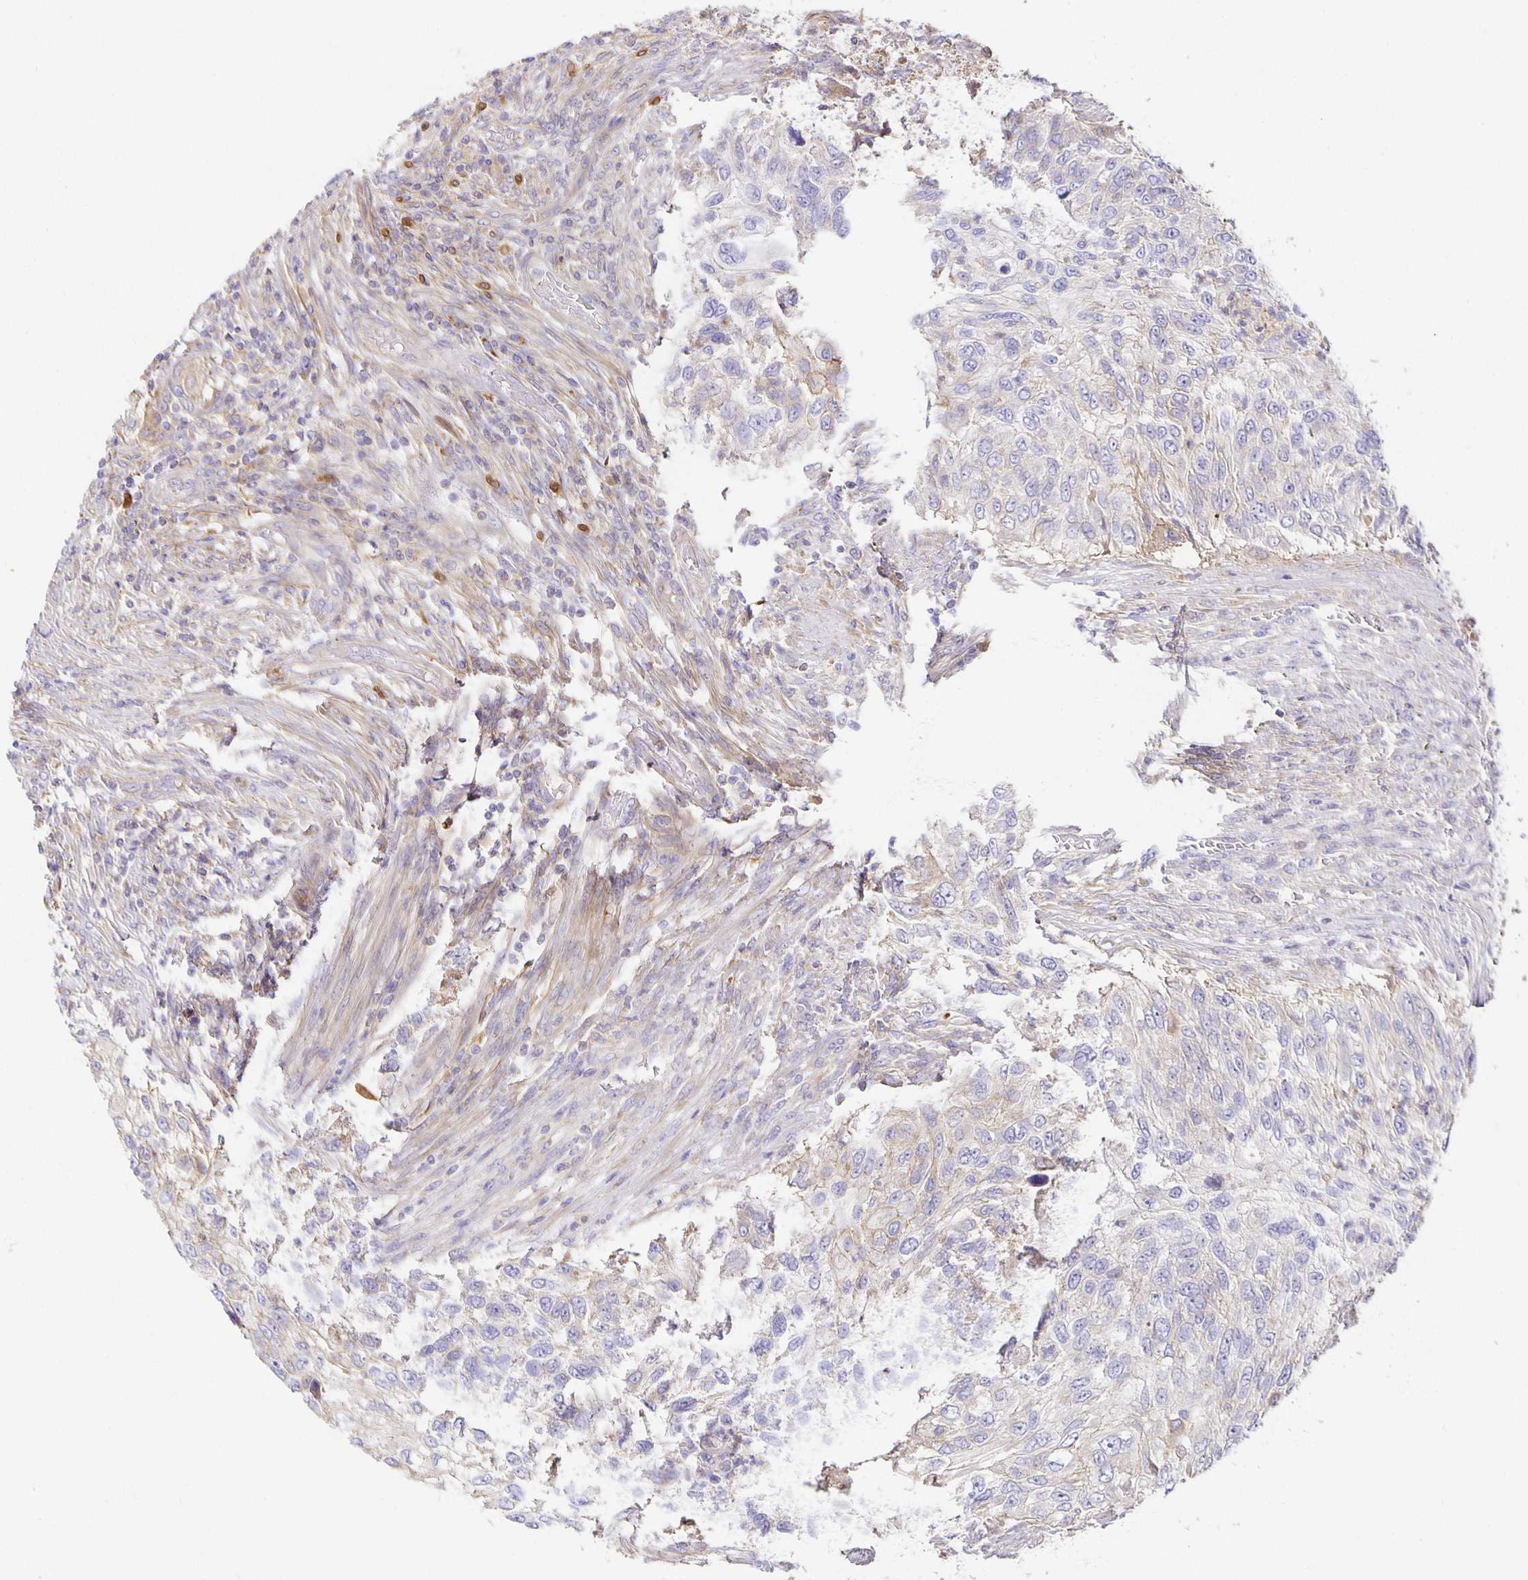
{"staining": {"intensity": "negative", "quantity": "none", "location": "none"}, "tissue": "urothelial cancer", "cell_type": "Tumor cells", "image_type": "cancer", "snomed": [{"axis": "morphology", "description": "Urothelial carcinoma, High grade"}, {"axis": "topography", "description": "Urinary bladder"}], "caption": "There is no significant positivity in tumor cells of high-grade urothelial carcinoma.", "gene": "FLRT3", "patient": {"sex": "female", "age": 60}}